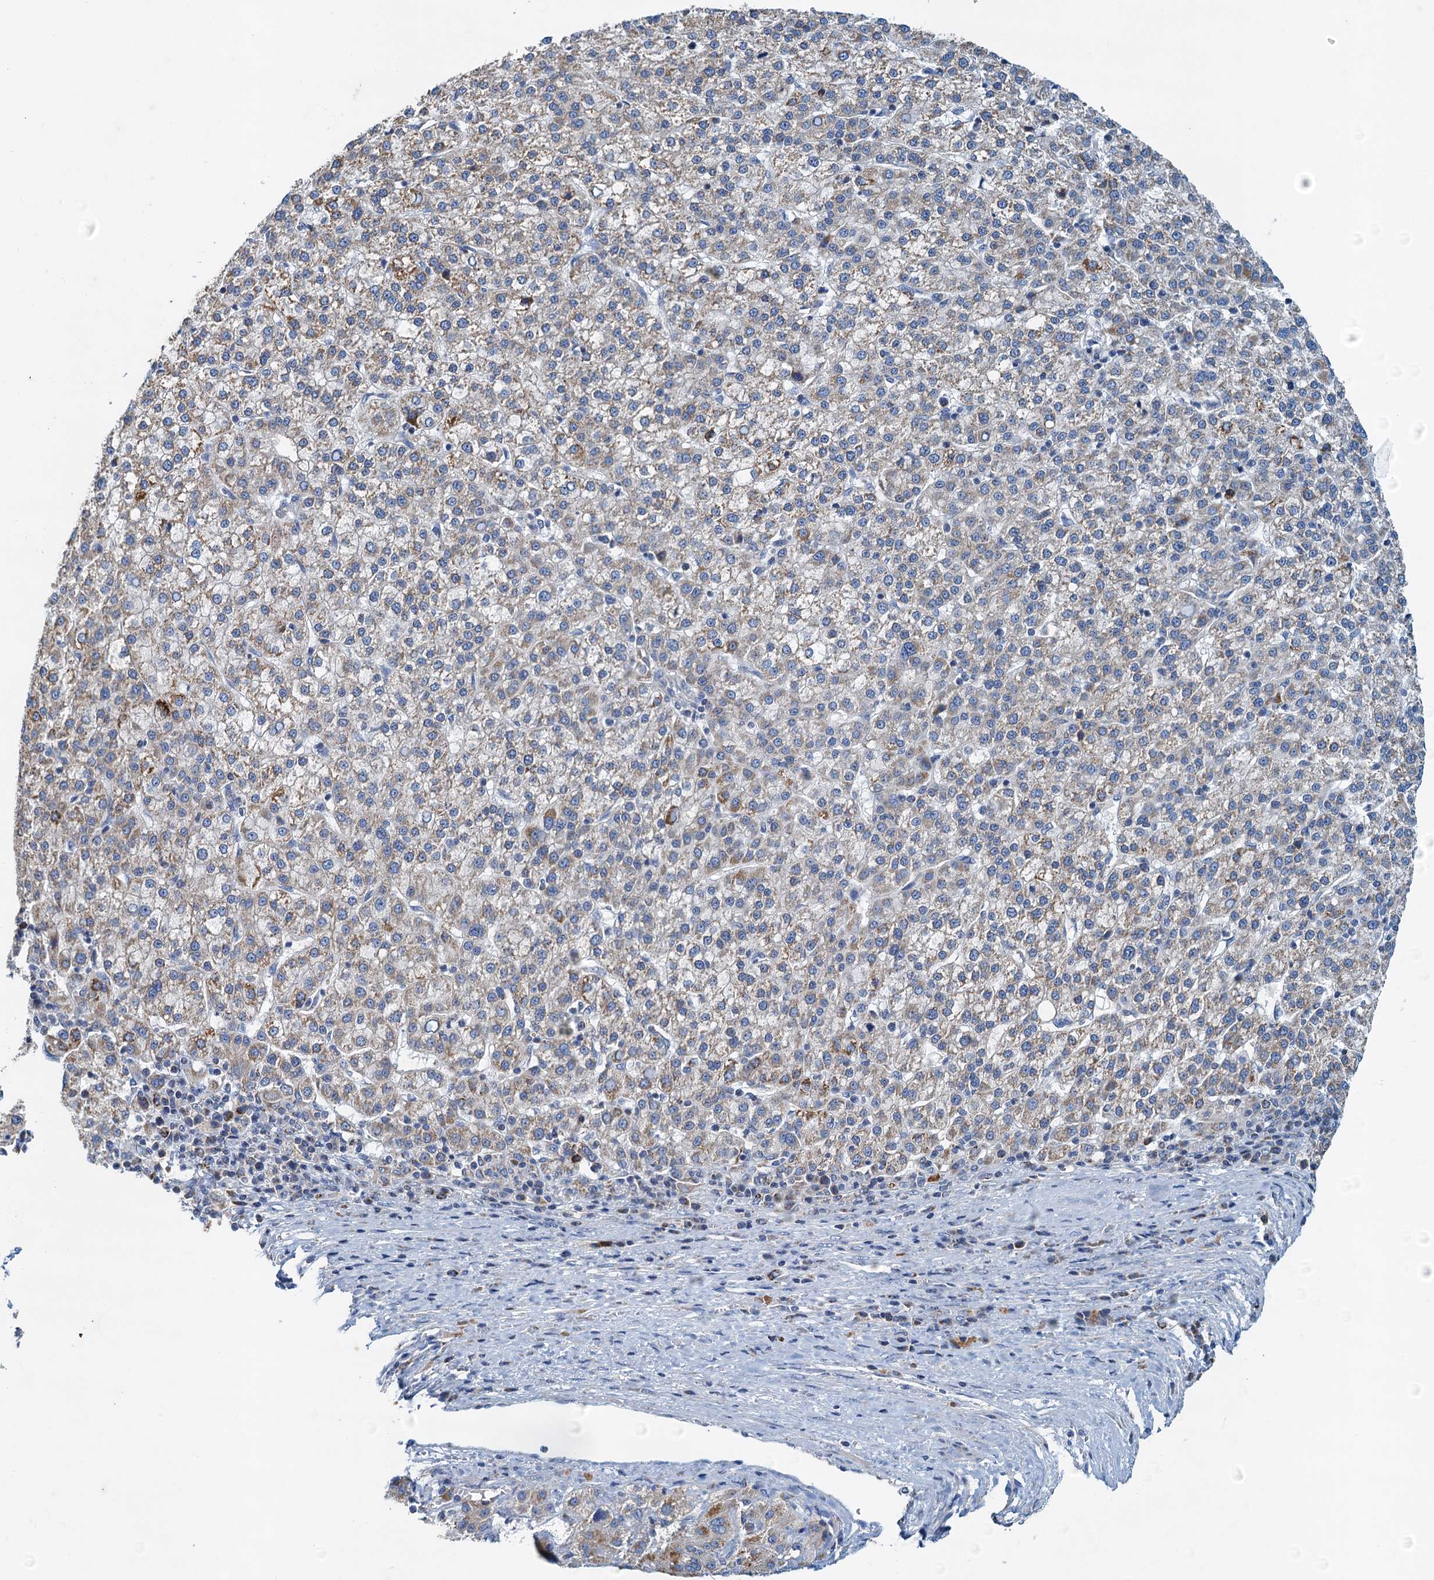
{"staining": {"intensity": "moderate", "quantity": "<25%", "location": "cytoplasmic/membranous"}, "tissue": "liver cancer", "cell_type": "Tumor cells", "image_type": "cancer", "snomed": [{"axis": "morphology", "description": "Carcinoma, Hepatocellular, NOS"}, {"axis": "topography", "description": "Liver"}], "caption": "Human liver hepatocellular carcinoma stained with a brown dye reveals moderate cytoplasmic/membranous positive staining in about <25% of tumor cells.", "gene": "POC1A", "patient": {"sex": "female", "age": 58}}